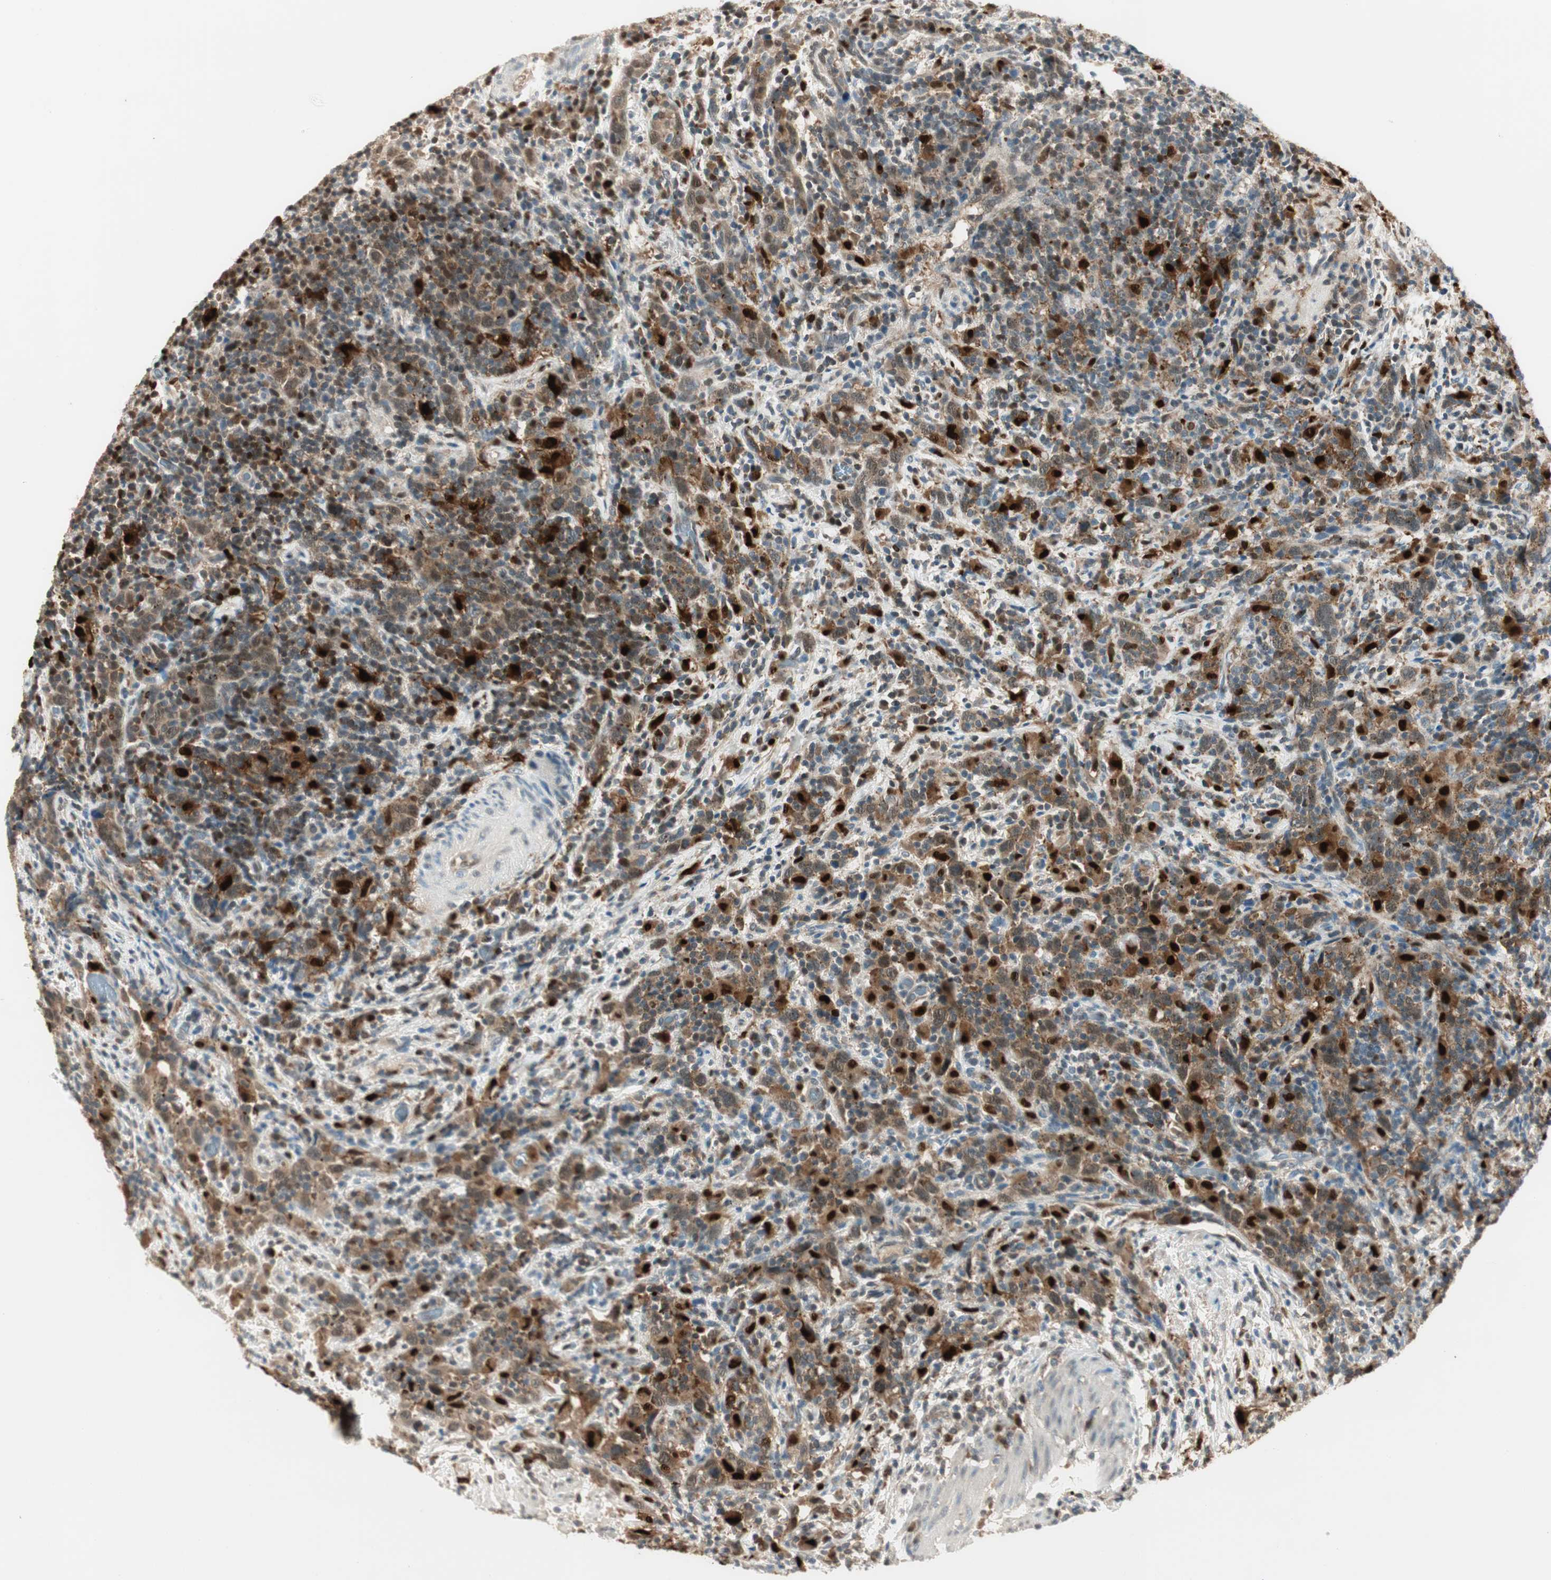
{"staining": {"intensity": "strong", "quantity": "<25%", "location": "cytoplasmic/membranous,nuclear"}, "tissue": "urothelial cancer", "cell_type": "Tumor cells", "image_type": "cancer", "snomed": [{"axis": "morphology", "description": "Urothelial carcinoma, High grade"}, {"axis": "topography", "description": "Urinary bladder"}], "caption": "Protein expression analysis of human high-grade urothelial carcinoma reveals strong cytoplasmic/membranous and nuclear staining in approximately <25% of tumor cells.", "gene": "LTA4H", "patient": {"sex": "male", "age": 61}}